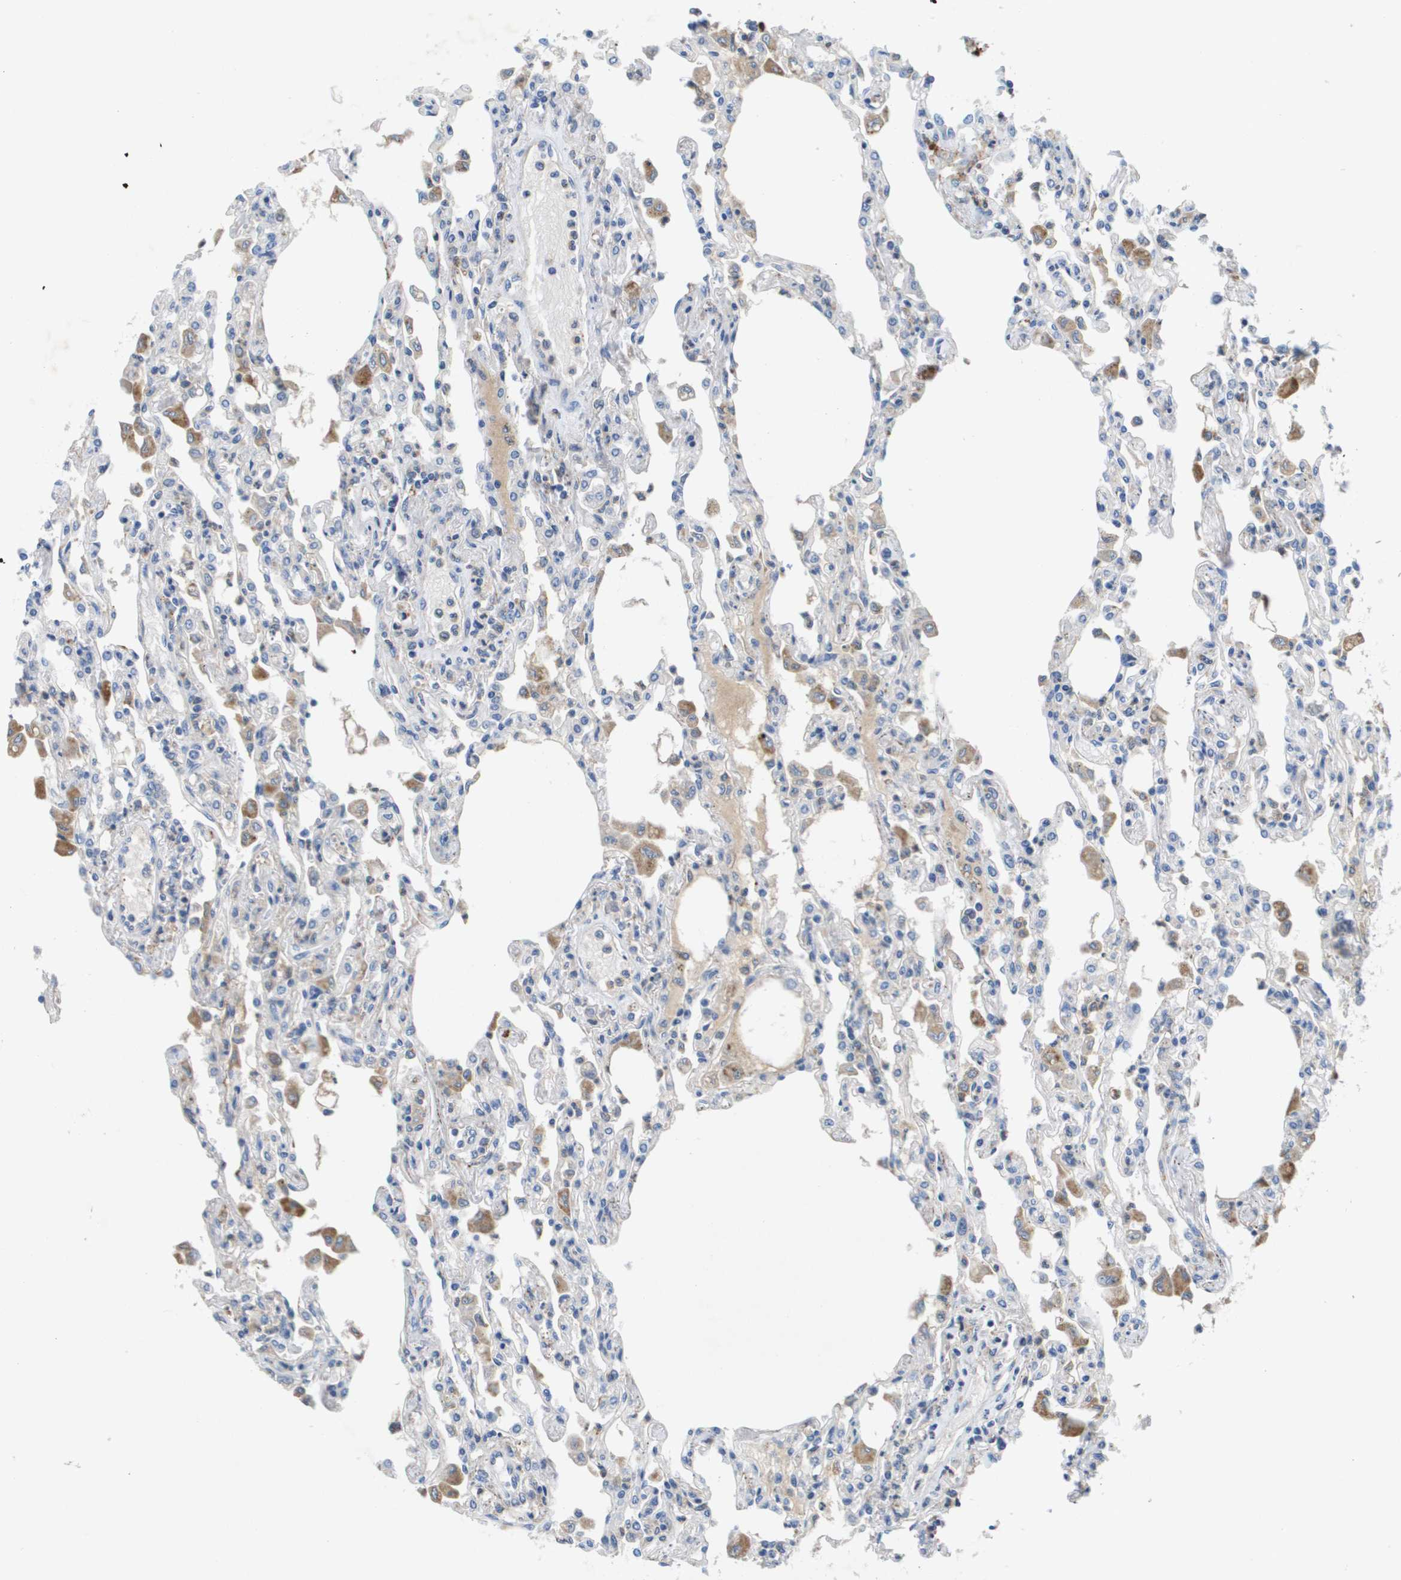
{"staining": {"intensity": "weak", "quantity": "<25%", "location": "cytoplasmic/membranous"}, "tissue": "lung", "cell_type": "Alveolar cells", "image_type": "normal", "snomed": [{"axis": "morphology", "description": "Normal tissue, NOS"}, {"axis": "topography", "description": "Bronchus"}, {"axis": "topography", "description": "Lung"}], "caption": "The image displays no staining of alveolar cells in unremarkable lung. (DAB (3,3'-diaminobenzidine) IHC, high magnification).", "gene": "LIPG", "patient": {"sex": "female", "age": 49}}